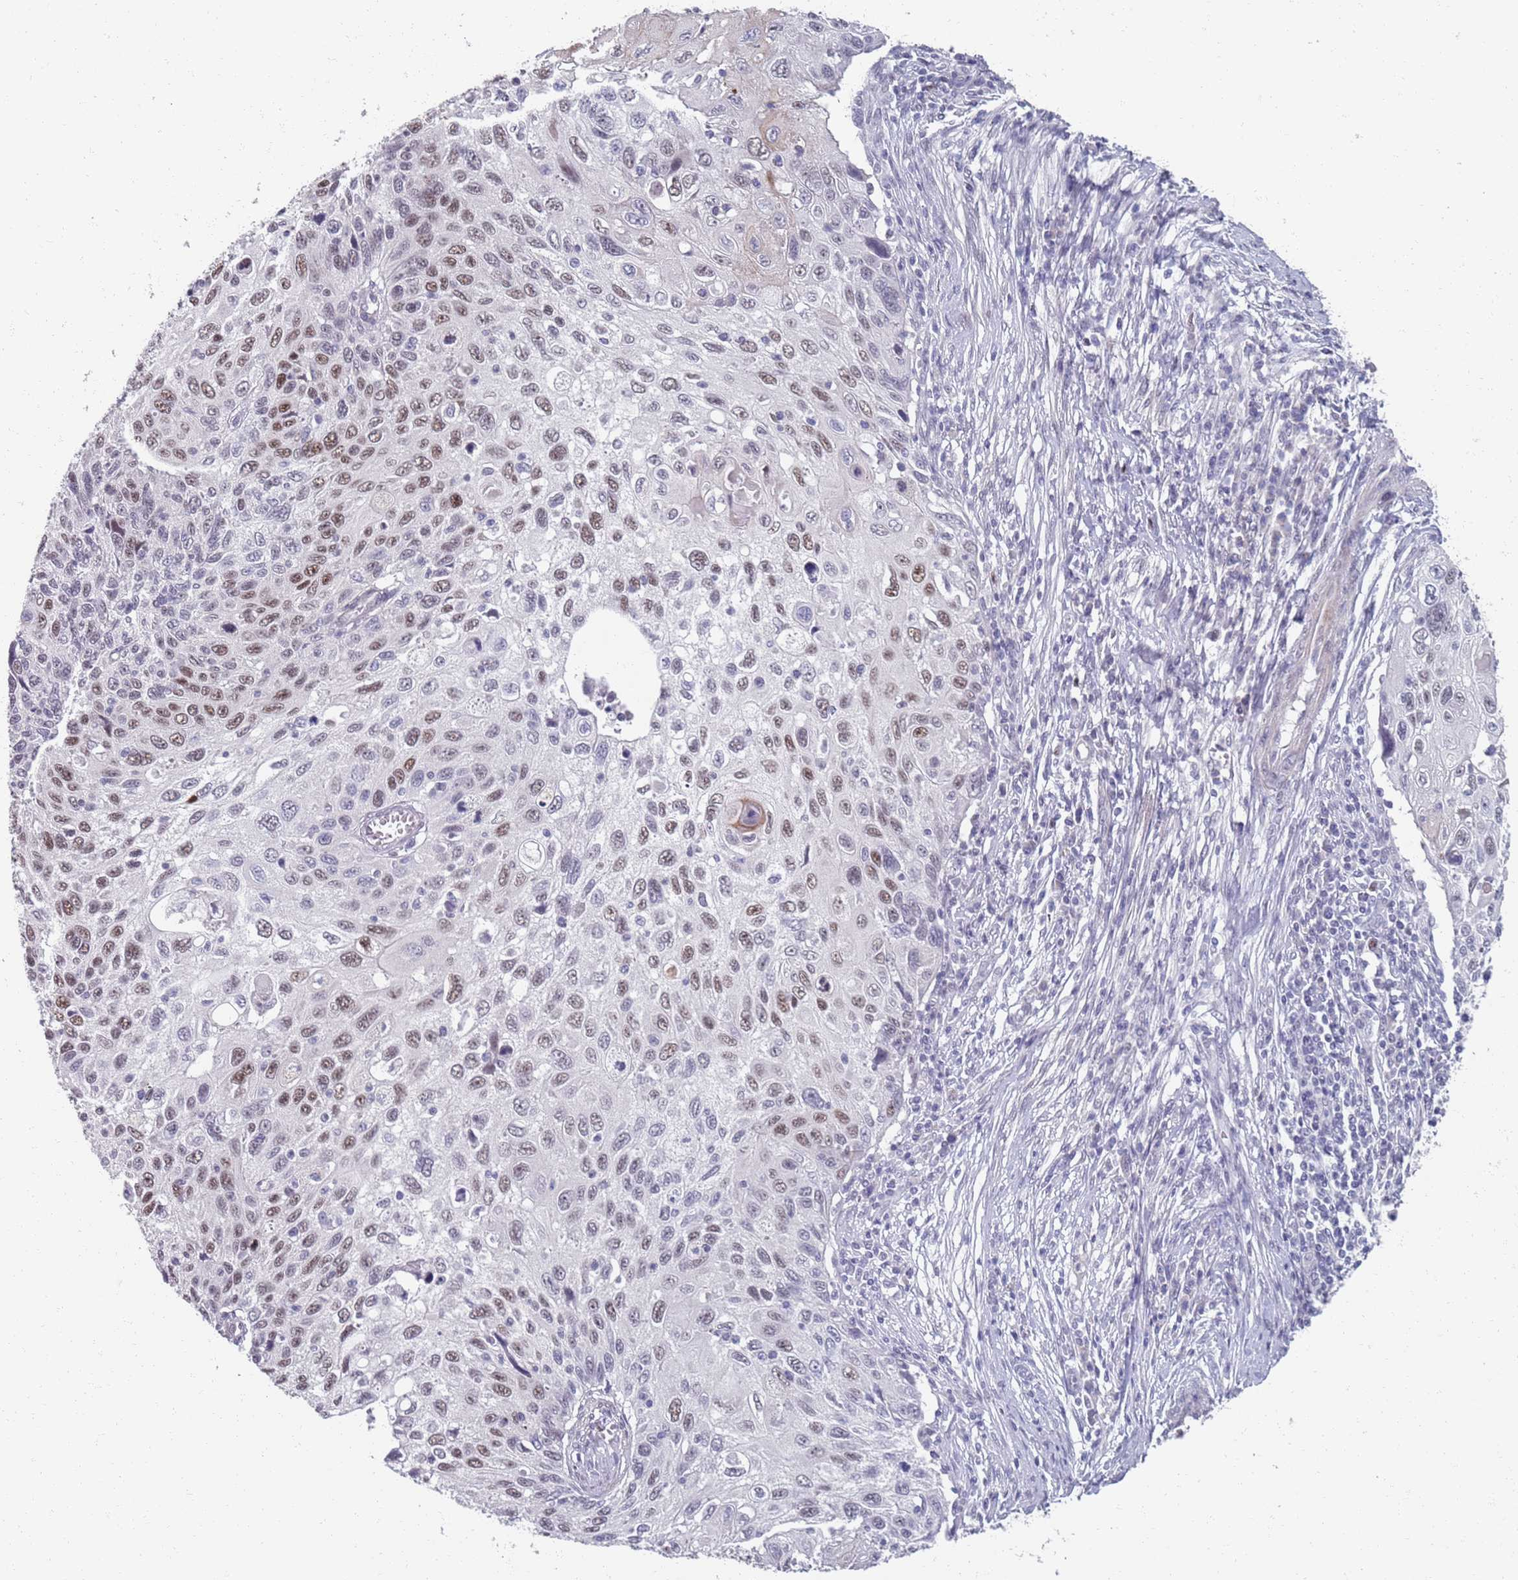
{"staining": {"intensity": "moderate", "quantity": "25%-75%", "location": "nuclear"}, "tissue": "cervical cancer", "cell_type": "Tumor cells", "image_type": "cancer", "snomed": [{"axis": "morphology", "description": "Squamous cell carcinoma, NOS"}, {"axis": "topography", "description": "Cervix"}], "caption": "Tumor cells show medium levels of moderate nuclear expression in approximately 25%-75% of cells in human cervical cancer. (Stains: DAB in brown, nuclei in blue, Microscopy: brightfield microscopy at high magnification).", "gene": "SAMD1", "patient": {"sex": "female", "age": 70}}